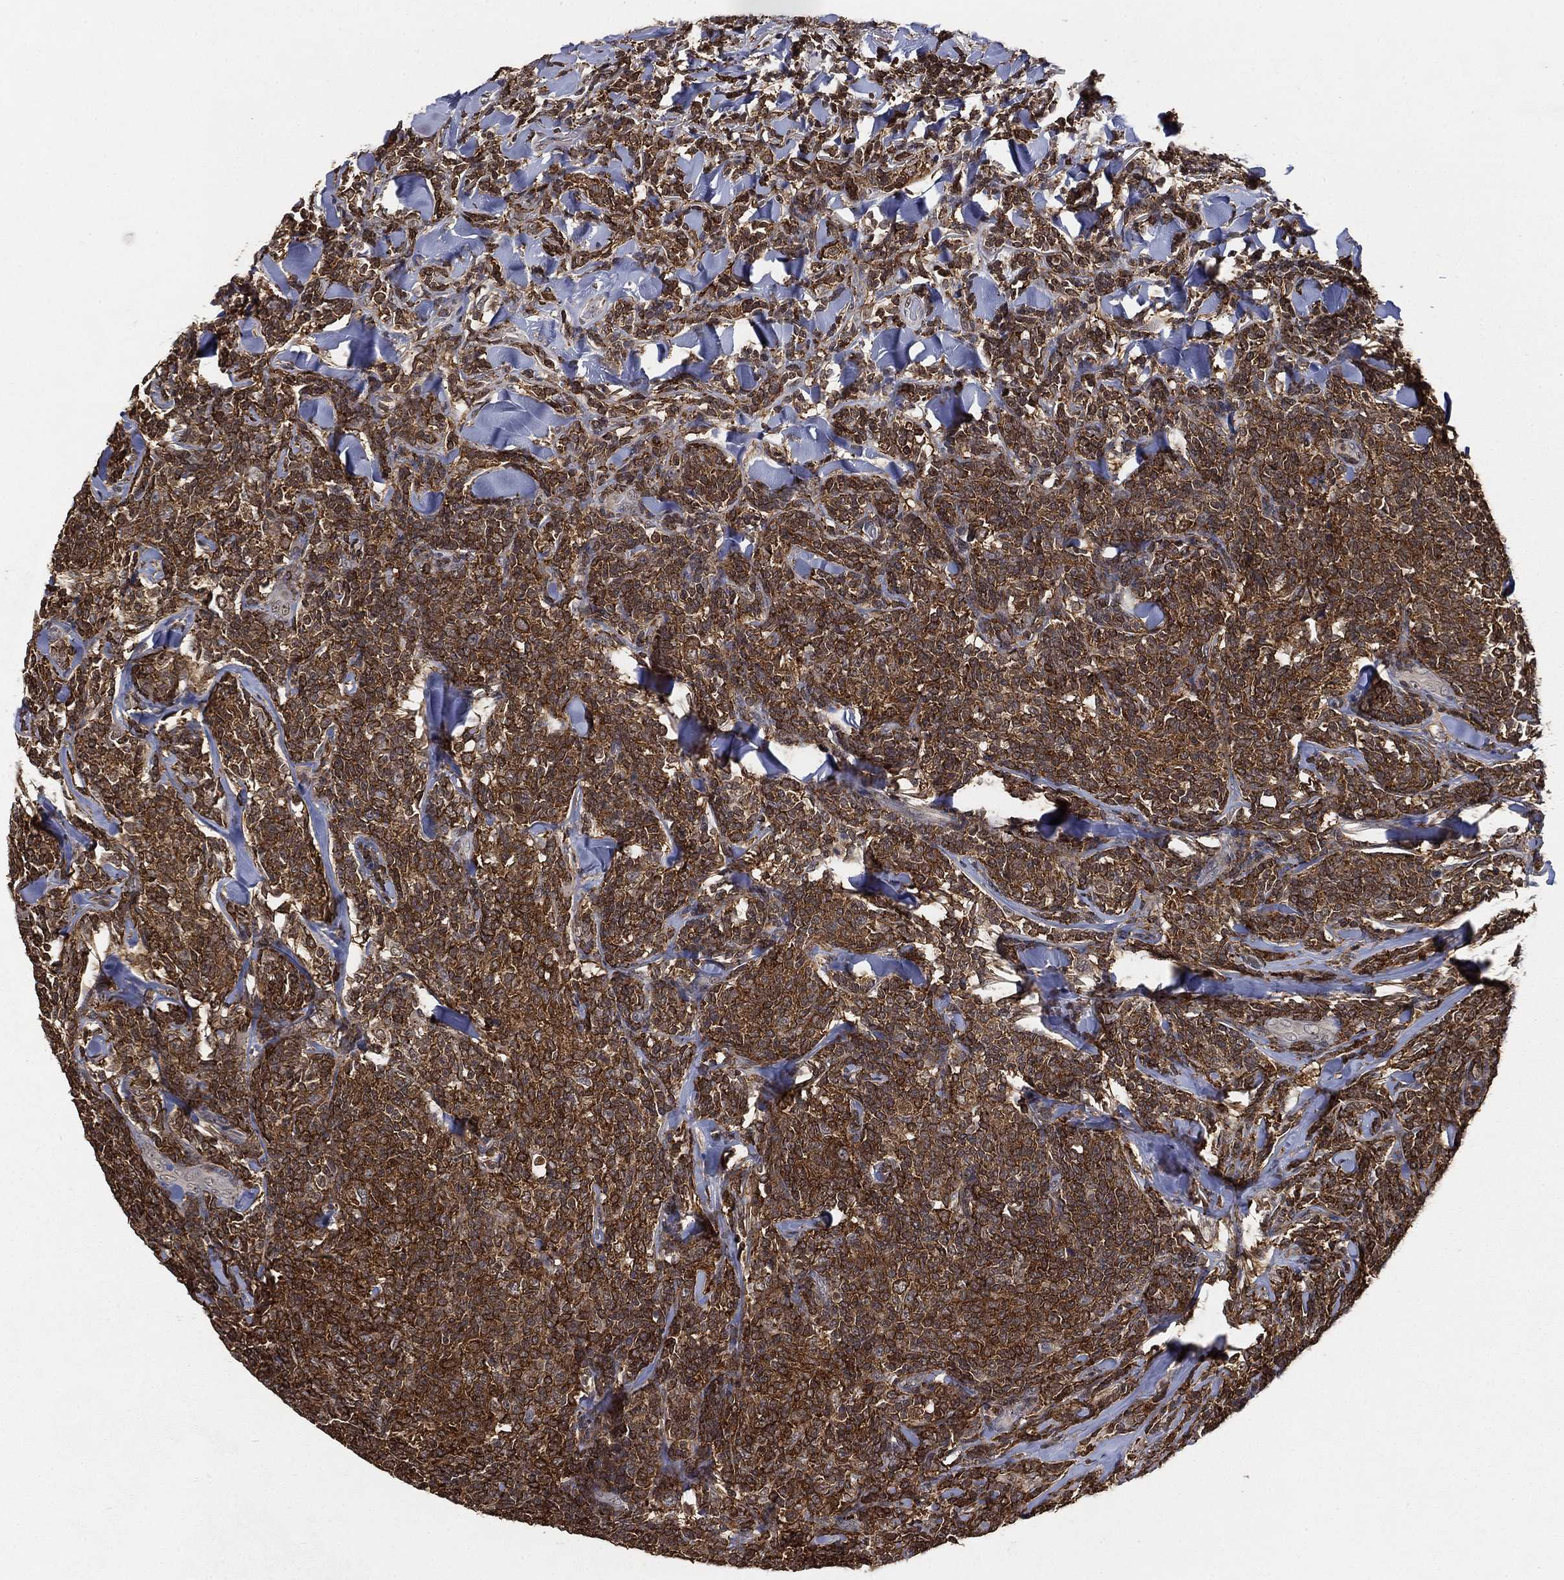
{"staining": {"intensity": "moderate", "quantity": ">75%", "location": "cytoplasmic/membranous"}, "tissue": "lymphoma", "cell_type": "Tumor cells", "image_type": "cancer", "snomed": [{"axis": "morphology", "description": "Malignant lymphoma, non-Hodgkin's type, Low grade"}, {"axis": "topography", "description": "Lymph node"}], "caption": "Malignant lymphoma, non-Hodgkin's type (low-grade) stained for a protein (brown) reveals moderate cytoplasmic/membranous positive expression in about >75% of tumor cells.", "gene": "WDR26", "patient": {"sex": "female", "age": 56}}